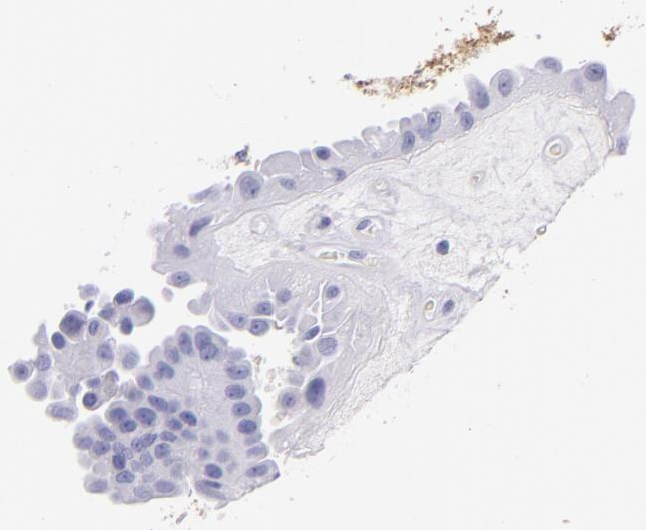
{"staining": {"intensity": "negative", "quantity": "none", "location": "none"}, "tissue": "thyroid cancer", "cell_type": "Tumor cells", "image_type": "cancer", "snomed": [{"axis": "morphology", "description": "Papillary adenocarcinoma, NOS"}, {"axis": "topography", "description": "Thyroid gland"}], "caption": "Tumor cells are negative for protein expression in human papillary adenocarcinoma (thyroid).", "gene": "UCHL1", "patient": {"sex": "male", "age": 87}}